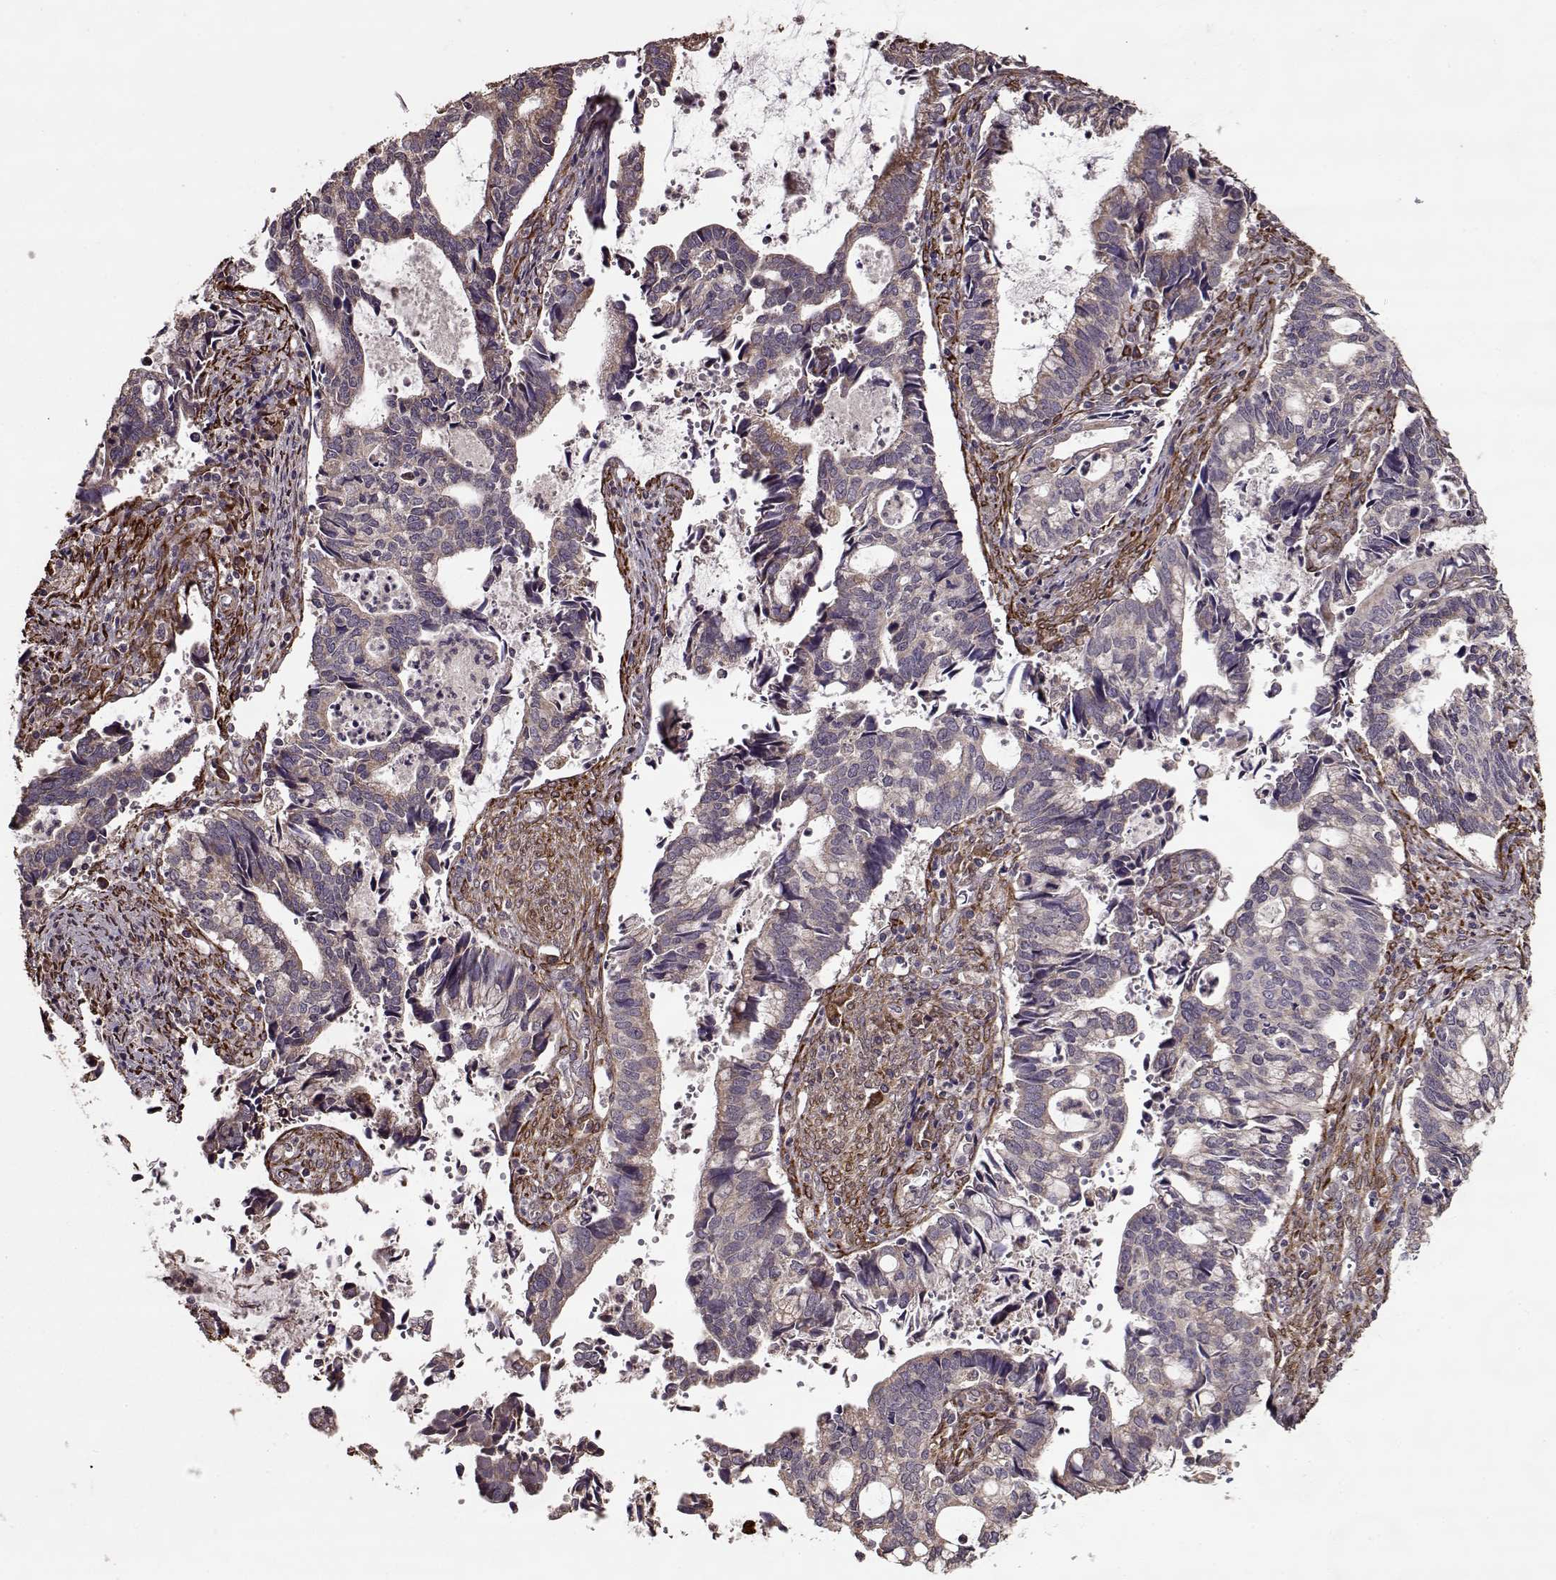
{"staining": {"intensity": "moderate", "quantity": "25%-75%", "location": "cytoplasmic/membranous"}, "tissue": "cervical cancer", "cell_type": "Tumor cells", "image_type": "cancer", "snomed": [{"axis": "morphology", "description": "Adenocarcinoma, NOS"}, {"axis": "topography", "description": "Cervix"}], "caption": "Protein expression analysis of cervical cancer (adenocarcinoma) exhibits moderate cytoplasmic/membranous staining in approximately 25%-75% of tumor cells. The staining was performed using DAB (3,3'-diaminobenzidine), with brown indicating positive protein expression. Nuclei are stained blue with hematoxylin.", "gene": "IMMP1L", "patient": {"sex": "female", "age": 42}}